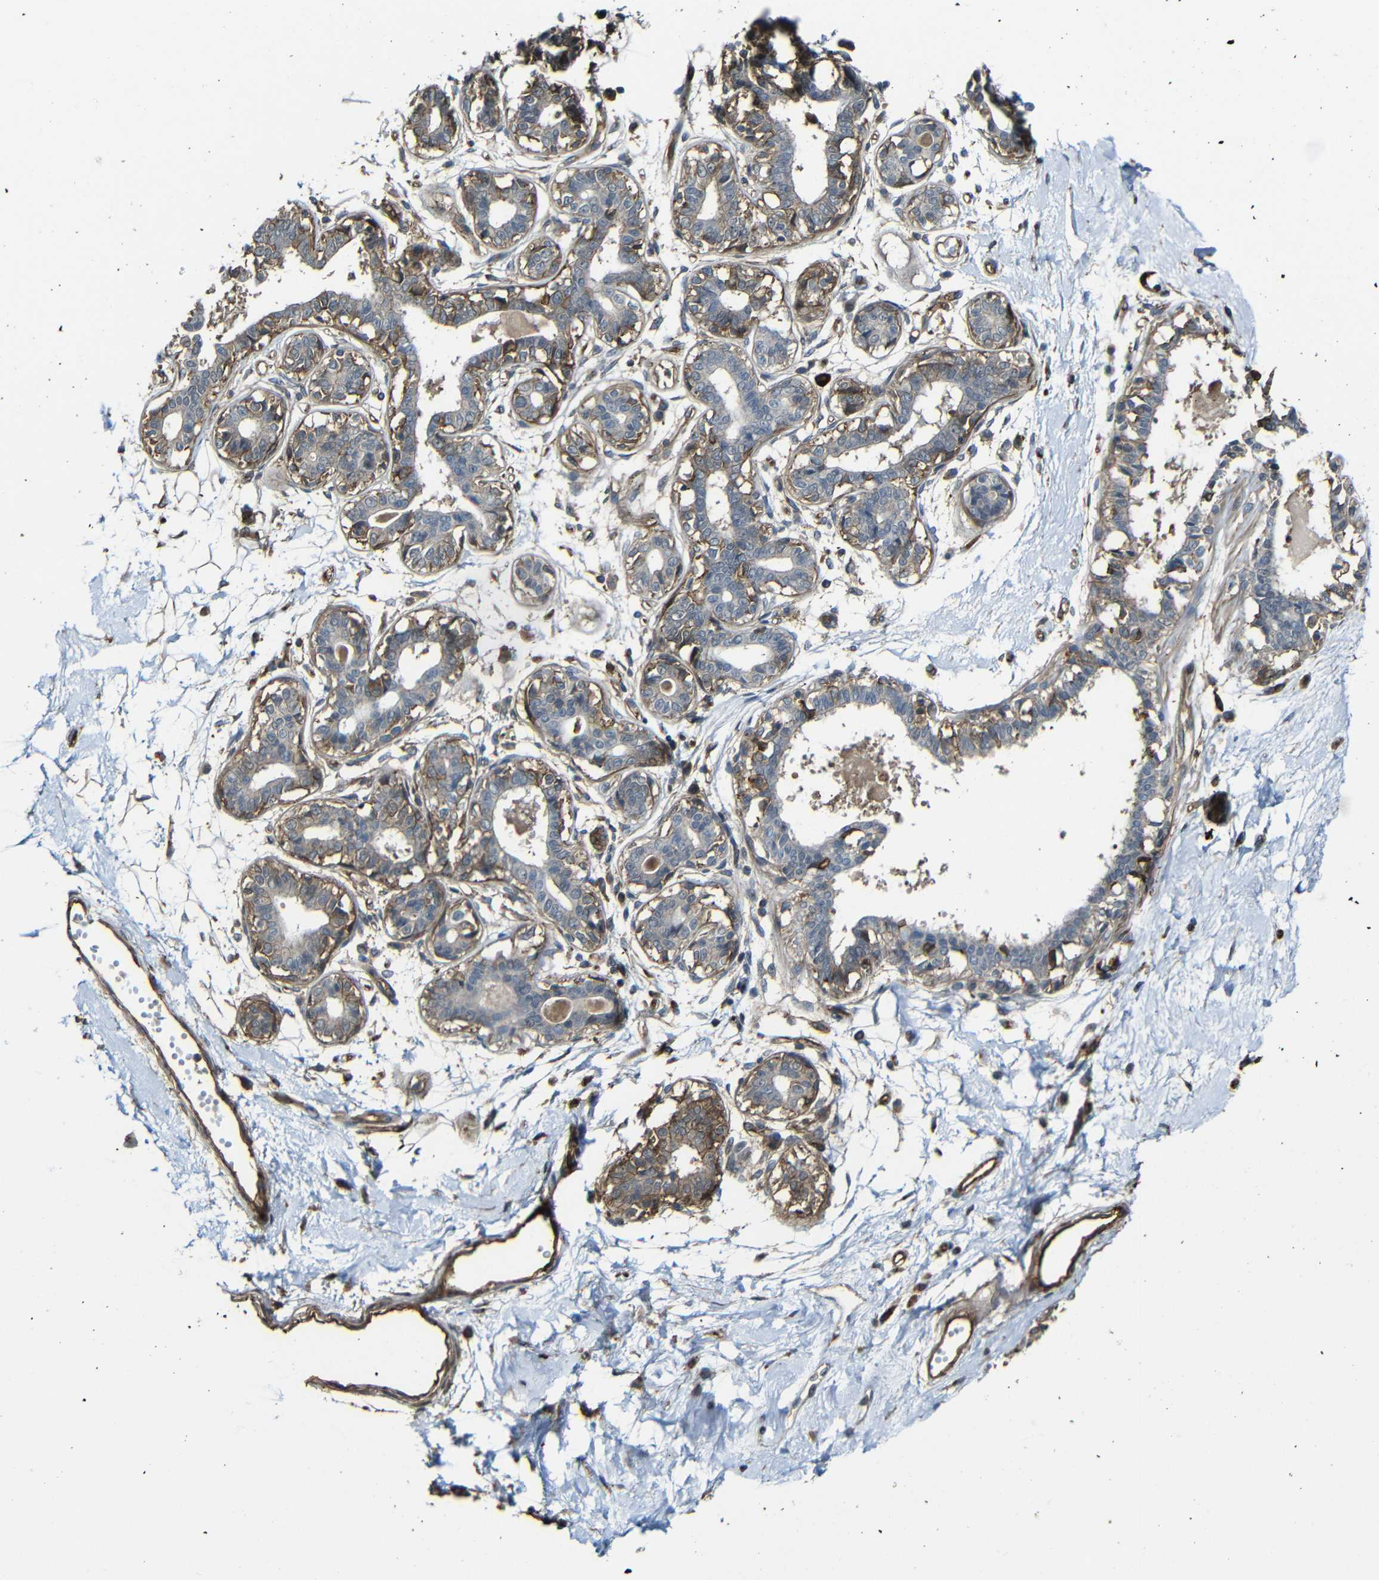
{"staining": {"intensity": "moderate", "quantity": "25%-75%", "location": "cytoplasmic/membranous"}, "tissue": "breast", "cell_type": "Adipocytes", "image_type": "normal", "snomed": [{"axis": "morphology", "description": "Normal tissue, NOS"}, {"axis": "topography", "description": "Breast"}], "caption": "Immunohistochemistry (IHC) of benign breast reveals medium levels of moderate cytoplasmic/membranous positivity in approximately 25%-75% of adipocytes.", "gene": "RELL1", "patient": {"sex": "female", "age": 45}}